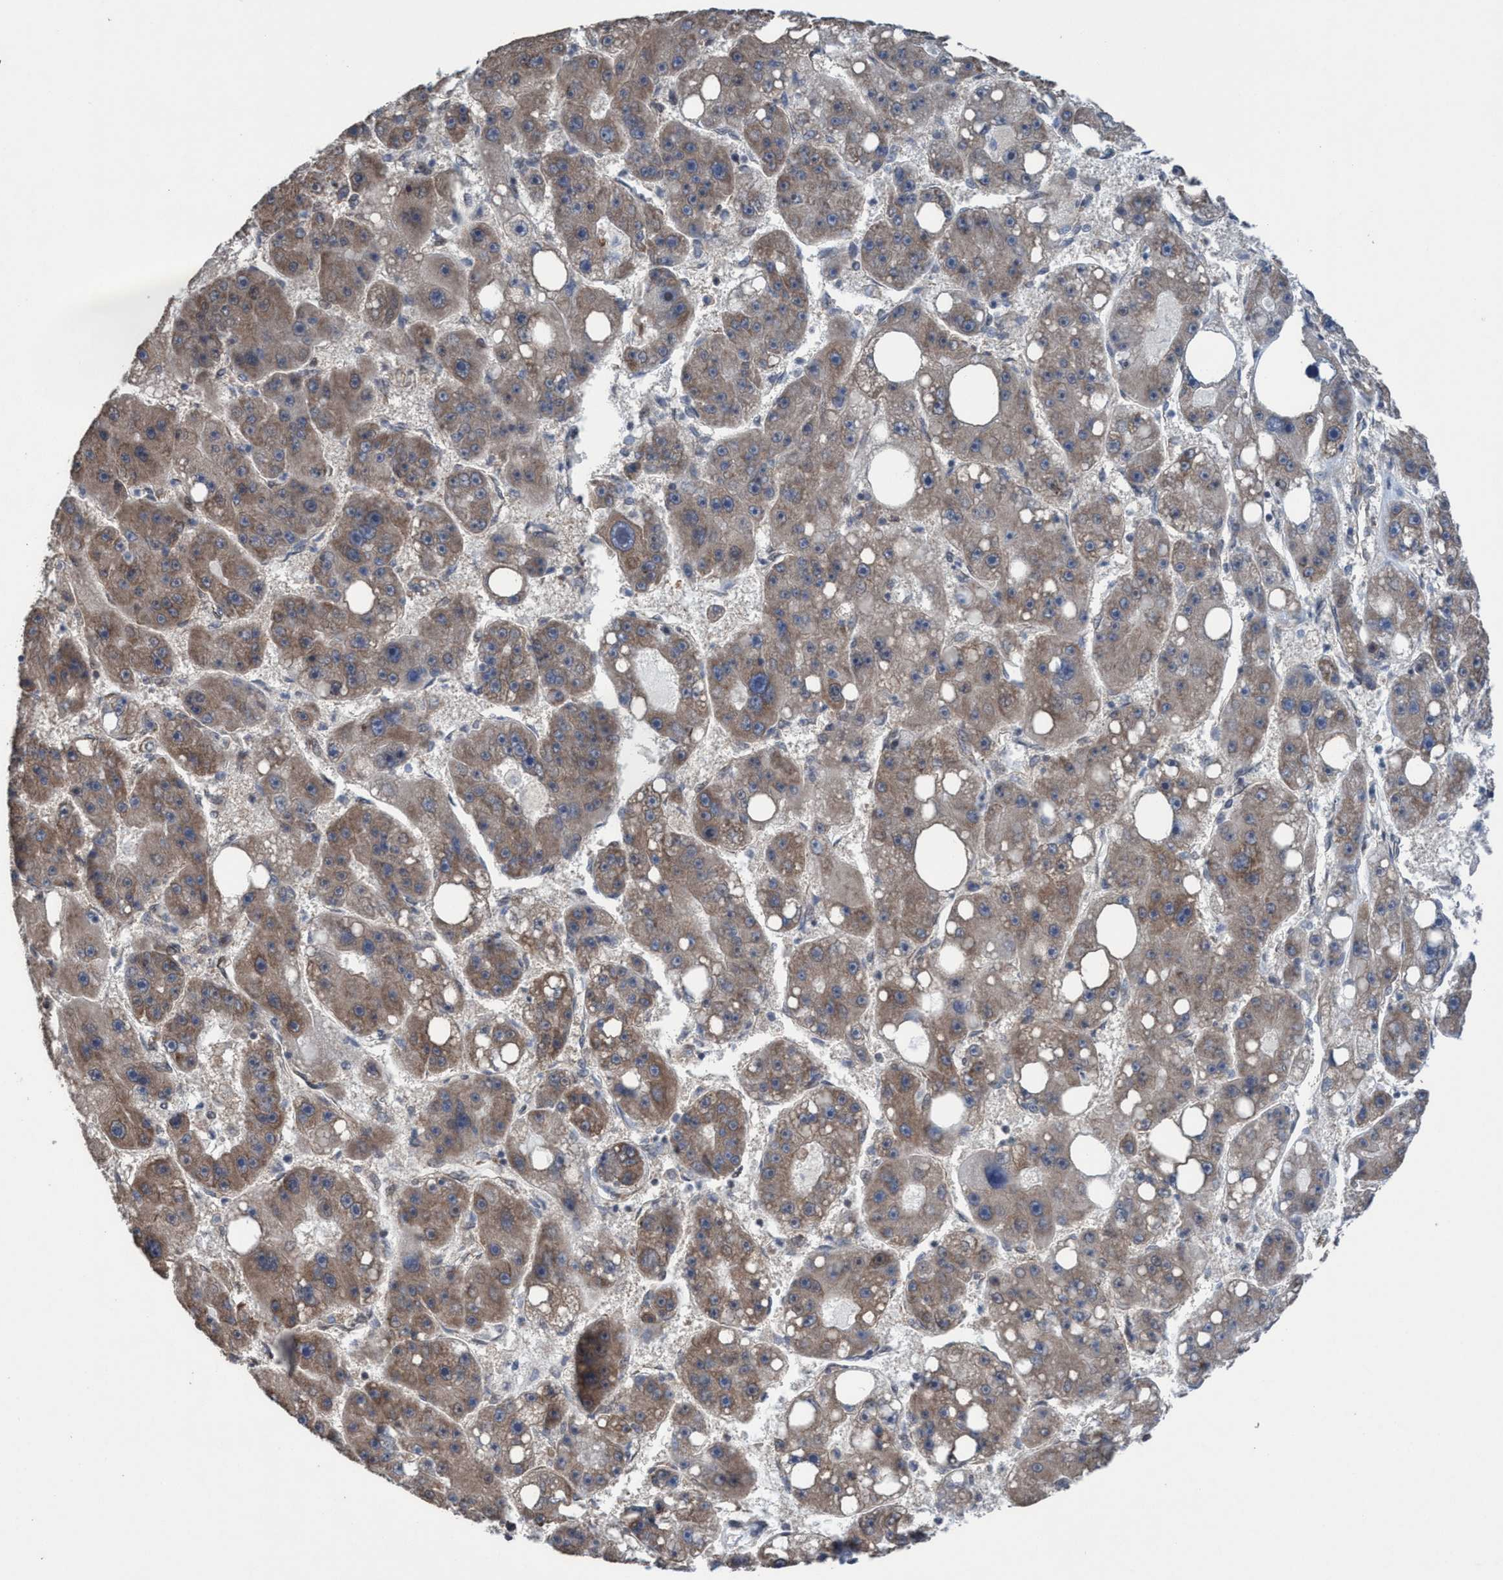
{"staining": {"intensity": "weak", "quantity": ">75%", "location": "cytoplasmic/membranous"}, "tissue": "liver cancer", "cell_type": "Tumor cells", "image_type": "cancer", "snomed": [{"axis": "morphology", "description": "Carcinoma, Hepatocellular, NOS"}, {"axis": "topography", "description": "Liver"}], "caption": "Protein analysis of hepatocellular carcinoma (liver) tissue shows weak cytoplasmic/membranous positivity in approximately >75% of tumor cells.", "gene": "METAP2", "patient": {"sex": "female", "age": 61}}